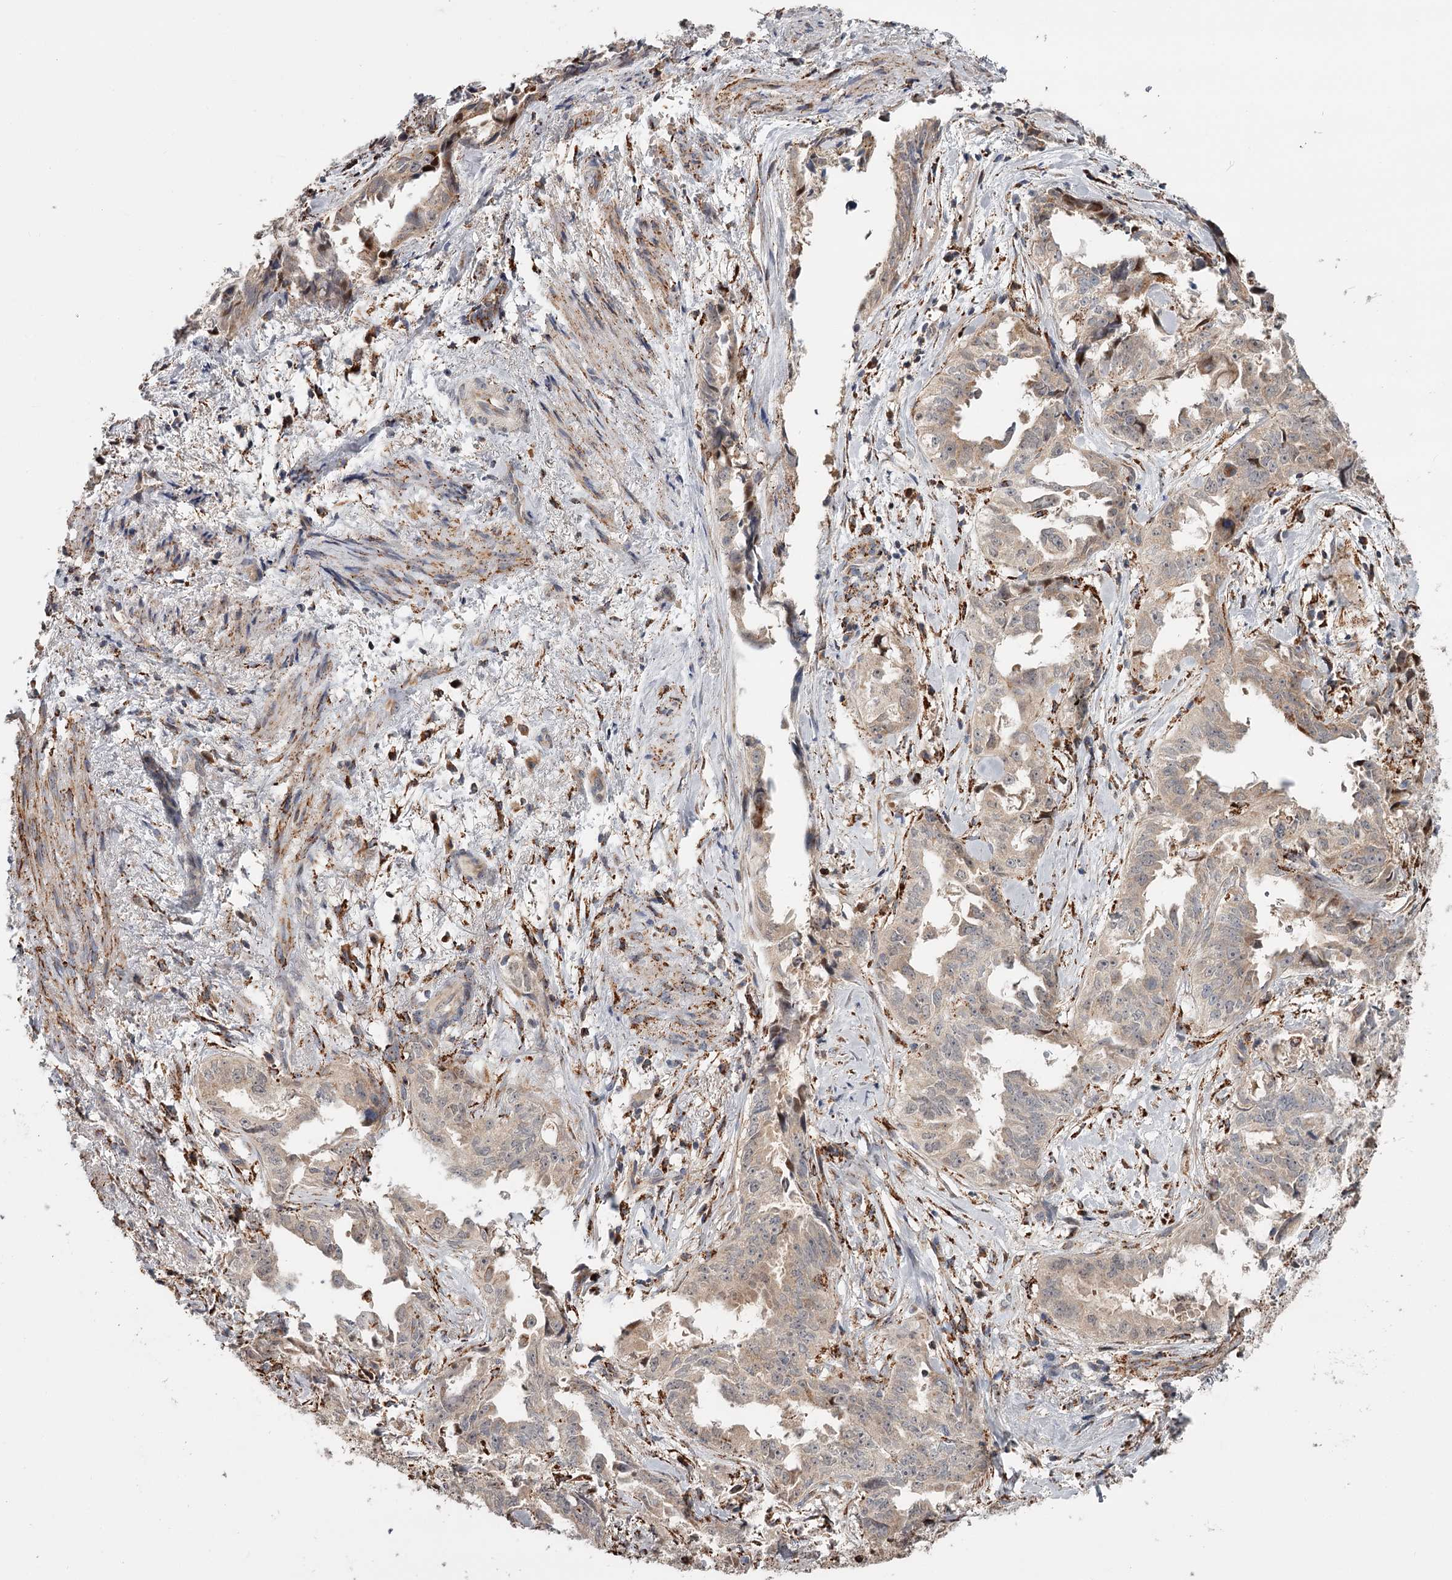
{"staining": {"intensity": "weak", "quantity": "<25%", "location": "cytoplasmic/membranous"}, "tissue": "endometrial cancer", "cell_type": "Tumor cells", "image_type": "cancer", "snomed": [{"axis": "morphology", "description": "Adenocarcinoma, NOS"}, {"axis": "topography", "description": "Endometrium"}], "caption": "A photomicrograph of endometrial cancer stained for a protein reveals no brown staining in tumor cells.", "gene": "CDC123", "patient": {"sex": "female", "age": 65}}